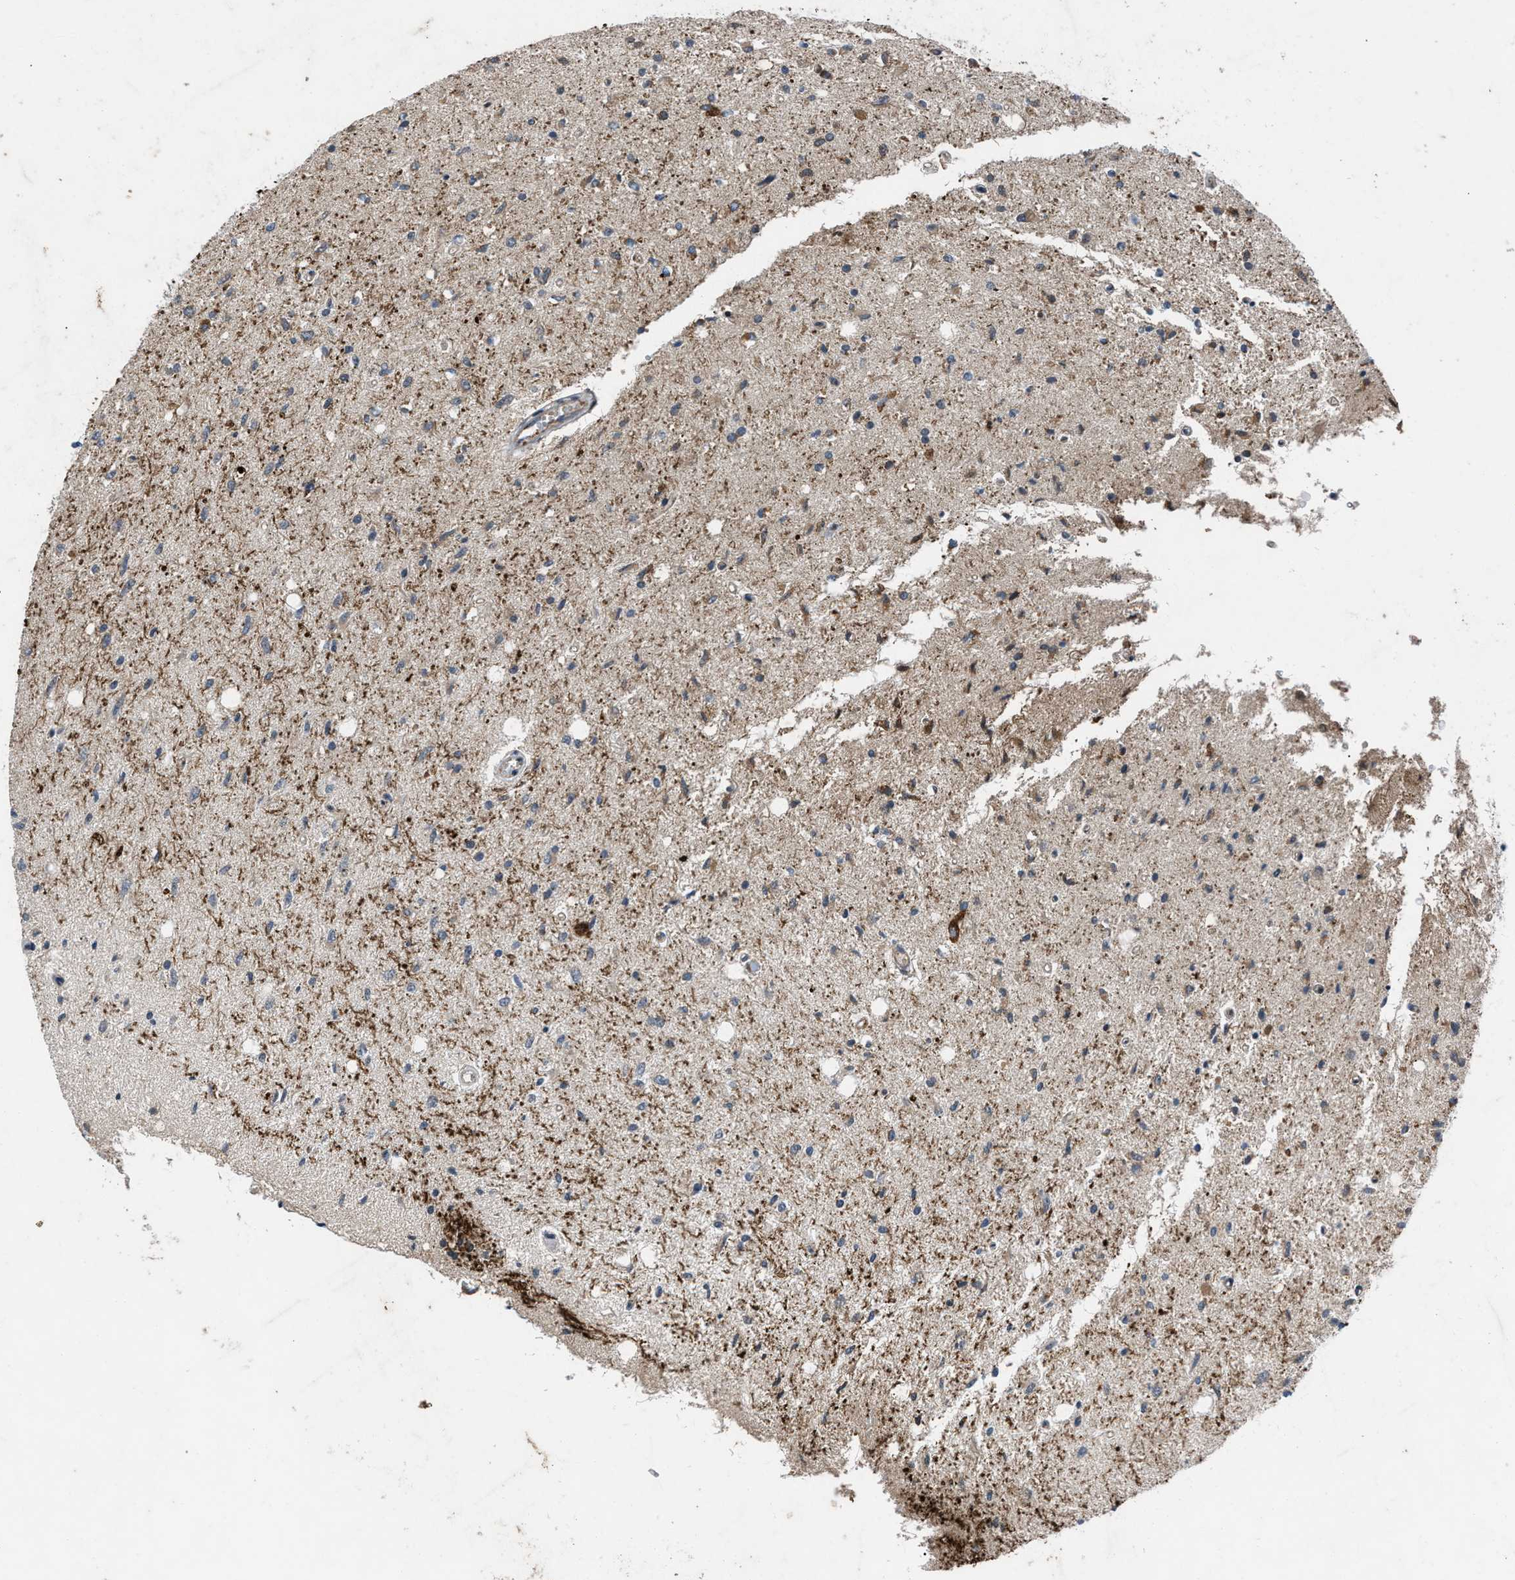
{"staining": {"intensity": "moderate", "quantity": "25%-75%", "location": "cytoplasmic/membranous"}, "tissue": "glioma", "cell_type": "Tumor cells", "image_type": "cancer", "snomed": [{"axis": "morphology", "description": "Glioma, malignant, Low grade"}, {"axis": "topography", "description": "Brain"}], "caption": "Immunohistochemistry of low-grade glioma (malignant) shows medium levels of moderate cytoplasmic/membranous expression in about 25%-75% of tumor cells.", "gene": "AP3M2", "patient": {"sex": "male", "age": 77}}